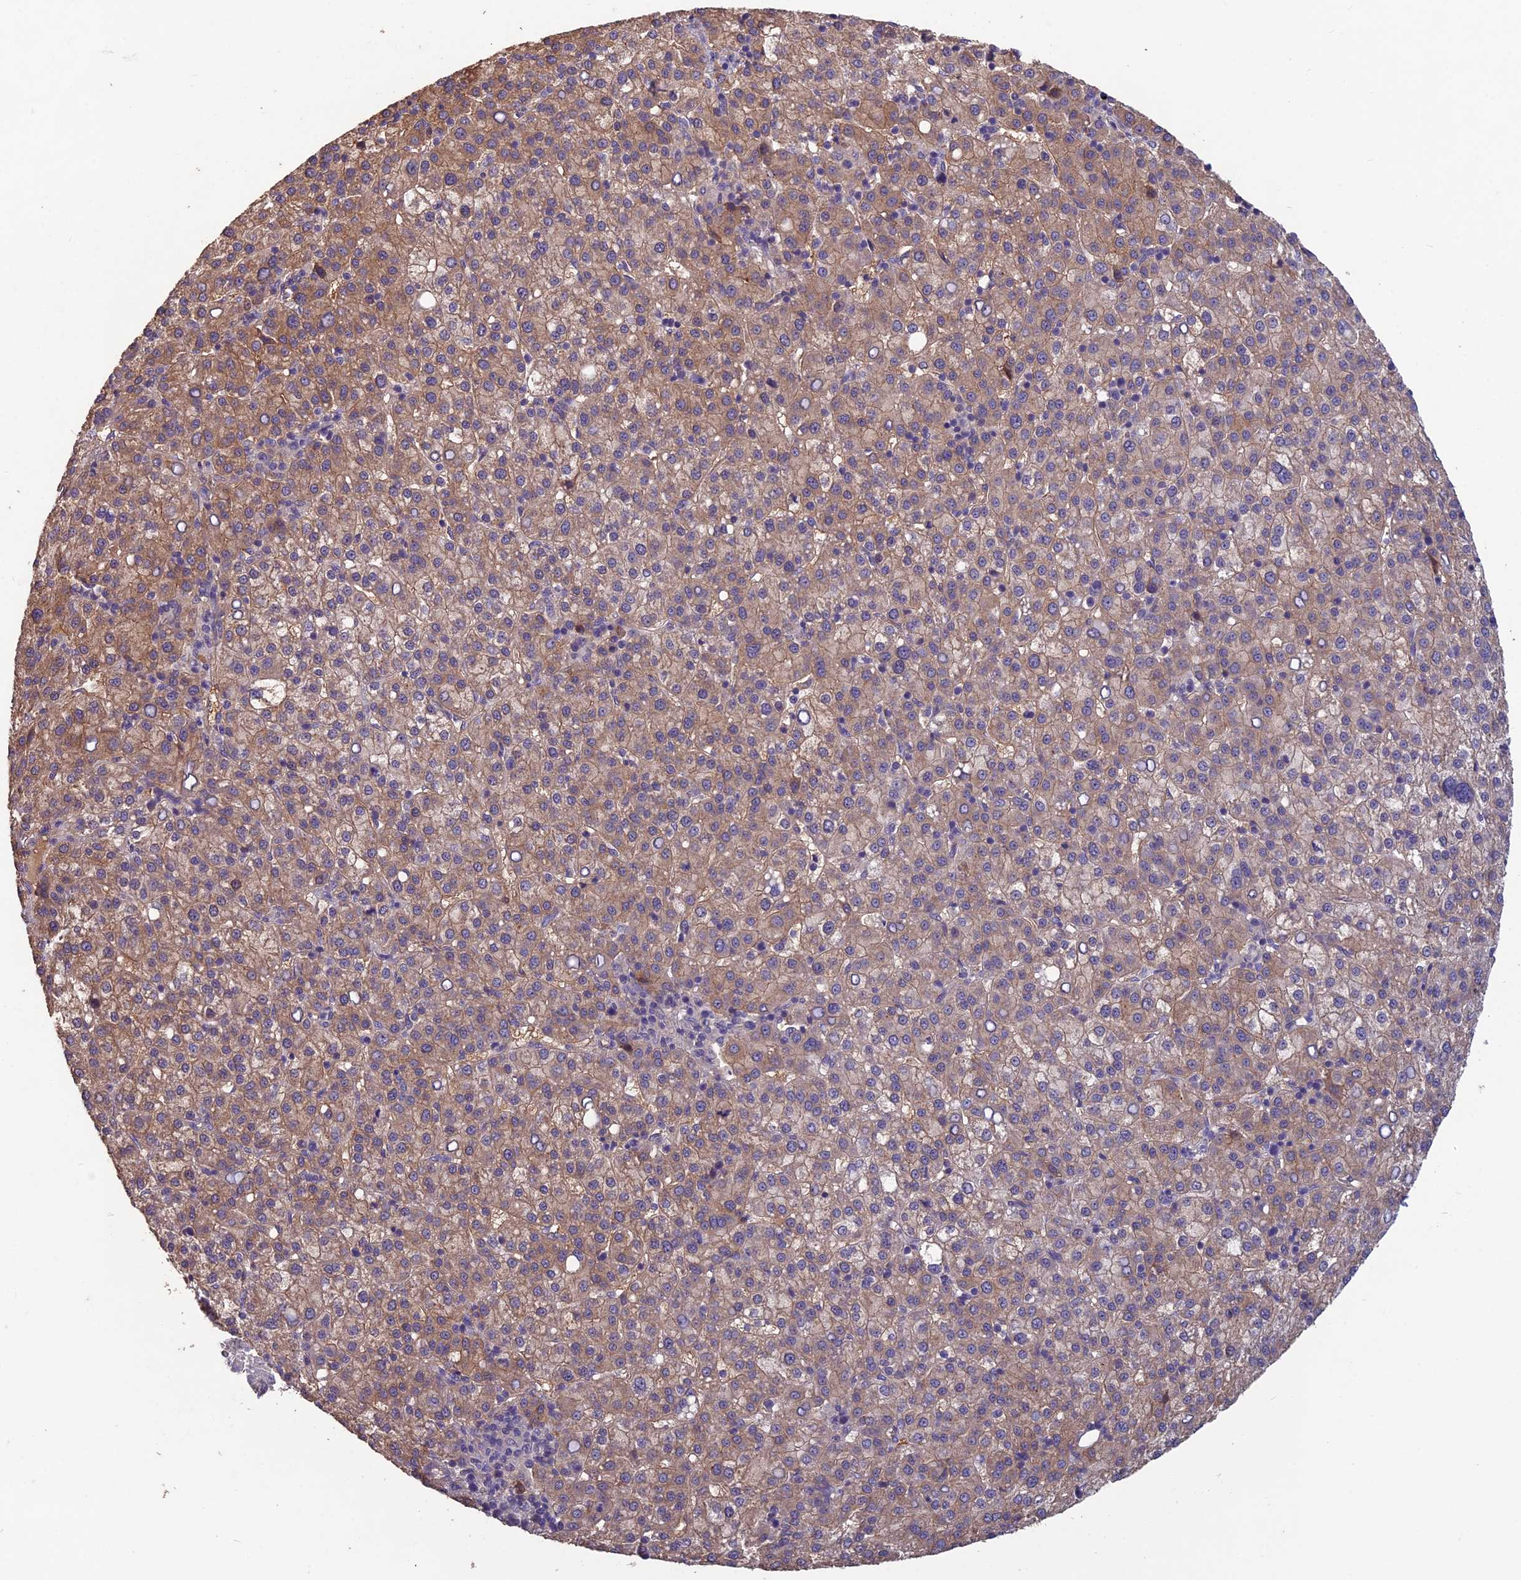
{"staining": {"intensity": "moderate", "quantity": "25%-75%", "location": "cytoplasmic/membranous"}, "tissue": "liver cancer", "cell_type": "Tumor cells", "image_type": "cancer", "snomed": [{"axis": "morphology", "description": "Carcinoma, Hepatocellular, NOS"}, {"axis": "topography", "description": "Liver"}], "caption": "Moderate cytoplasmic/membranous staining for a protein is present in about 25%-75% of tumor cells of liver cancer using IHC.", "gene": "CEACAM16", "patient": {"sex": "female", "age": 58}}